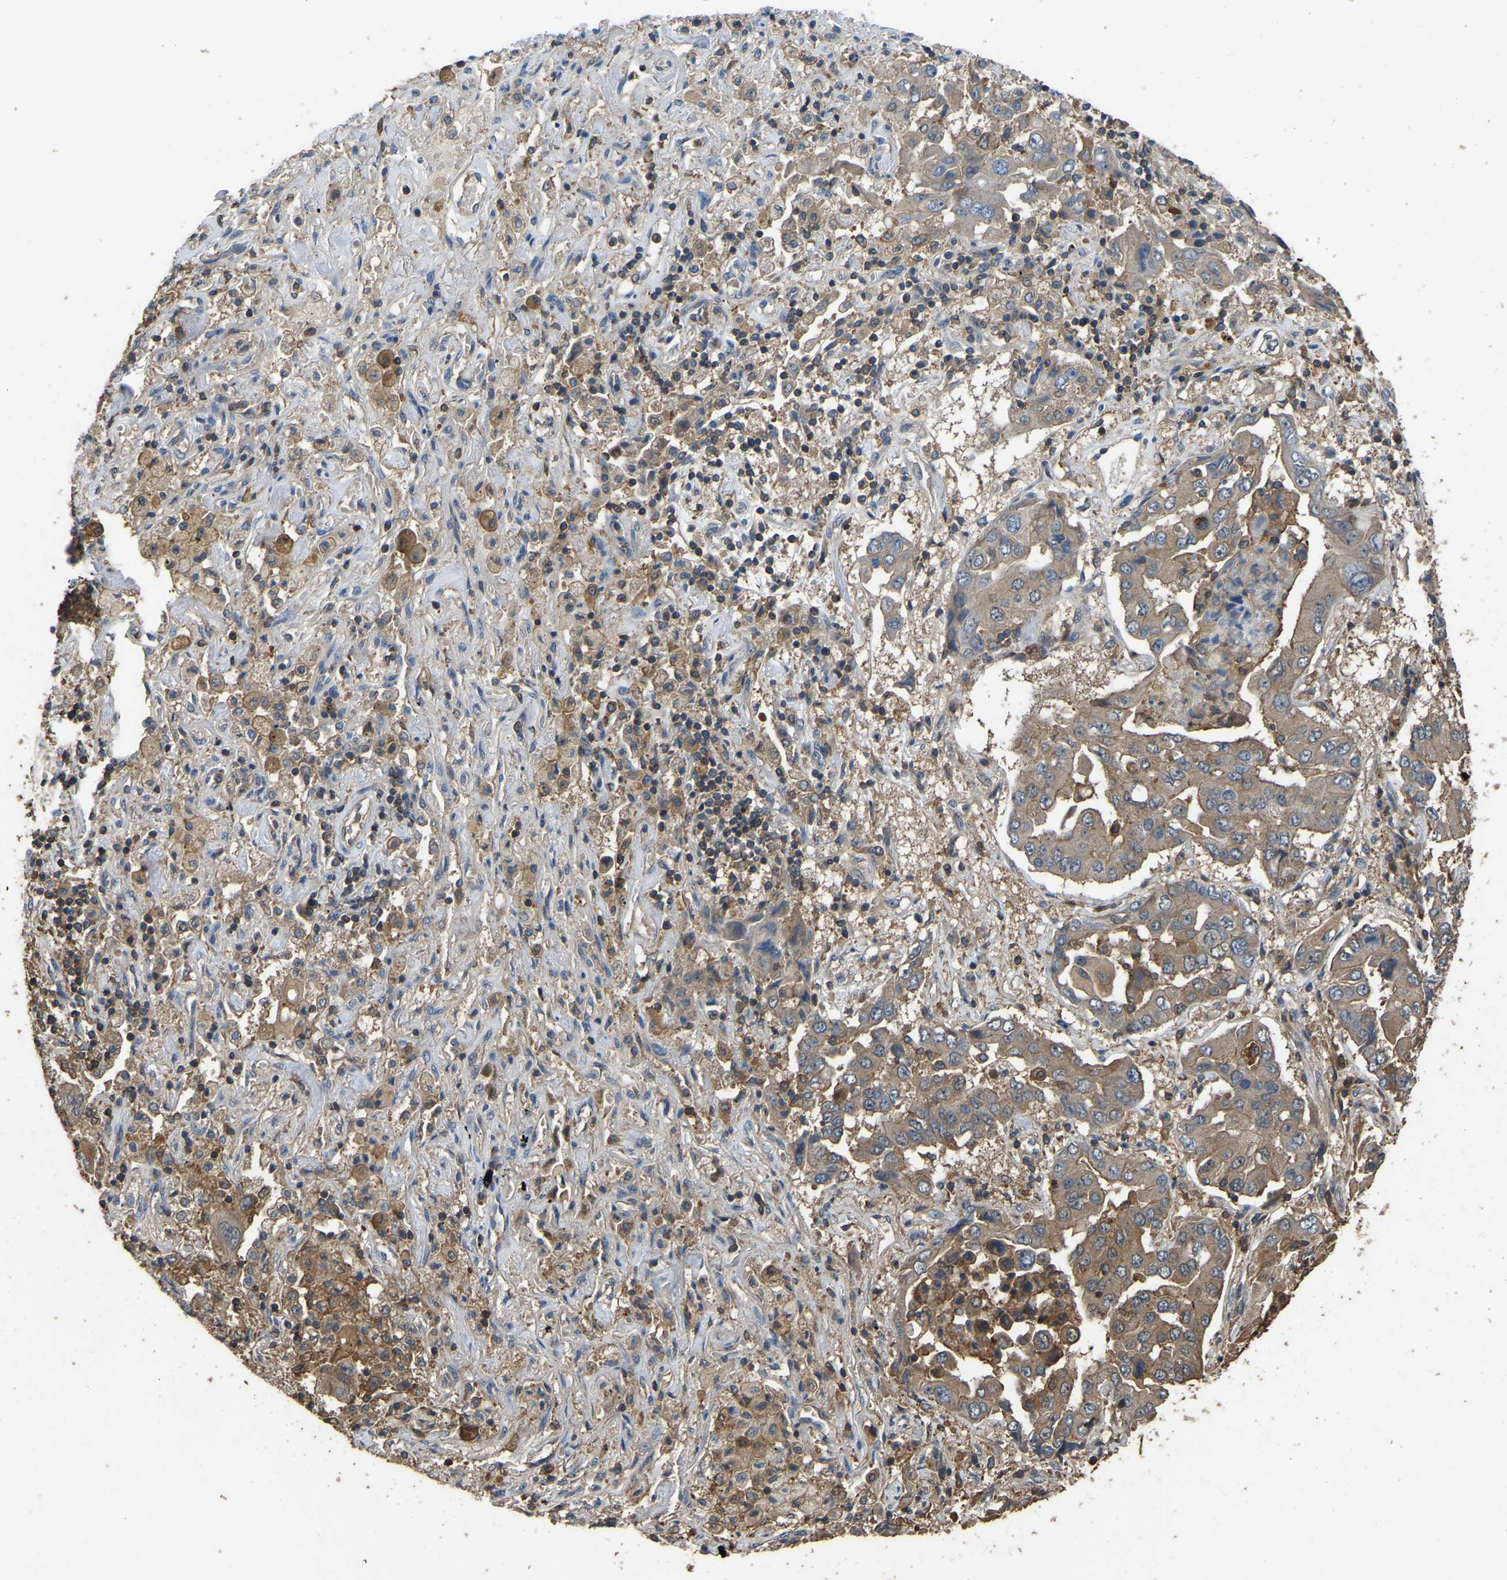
{"staining": {"intensity": "moderate", "quantity": "<25%", "location": "cytoplasmic/membranous"}, "tissue": "lung cancer", "cell_type": "Tumor cells", "image_type": "cancer", "snomed": [{"axis": "morphology", "description": "Adenocarcinoma, NOS"}, {"axis": "topography", "description": "Lung"}], "caption": "Moderate cytoplasmic/membranous positivity is present in approximately <25% of tumor cells in lung cancer (adenocarcinoma).", "gene": "FHIT", "patient": {"sex": "female", "age": 65}}